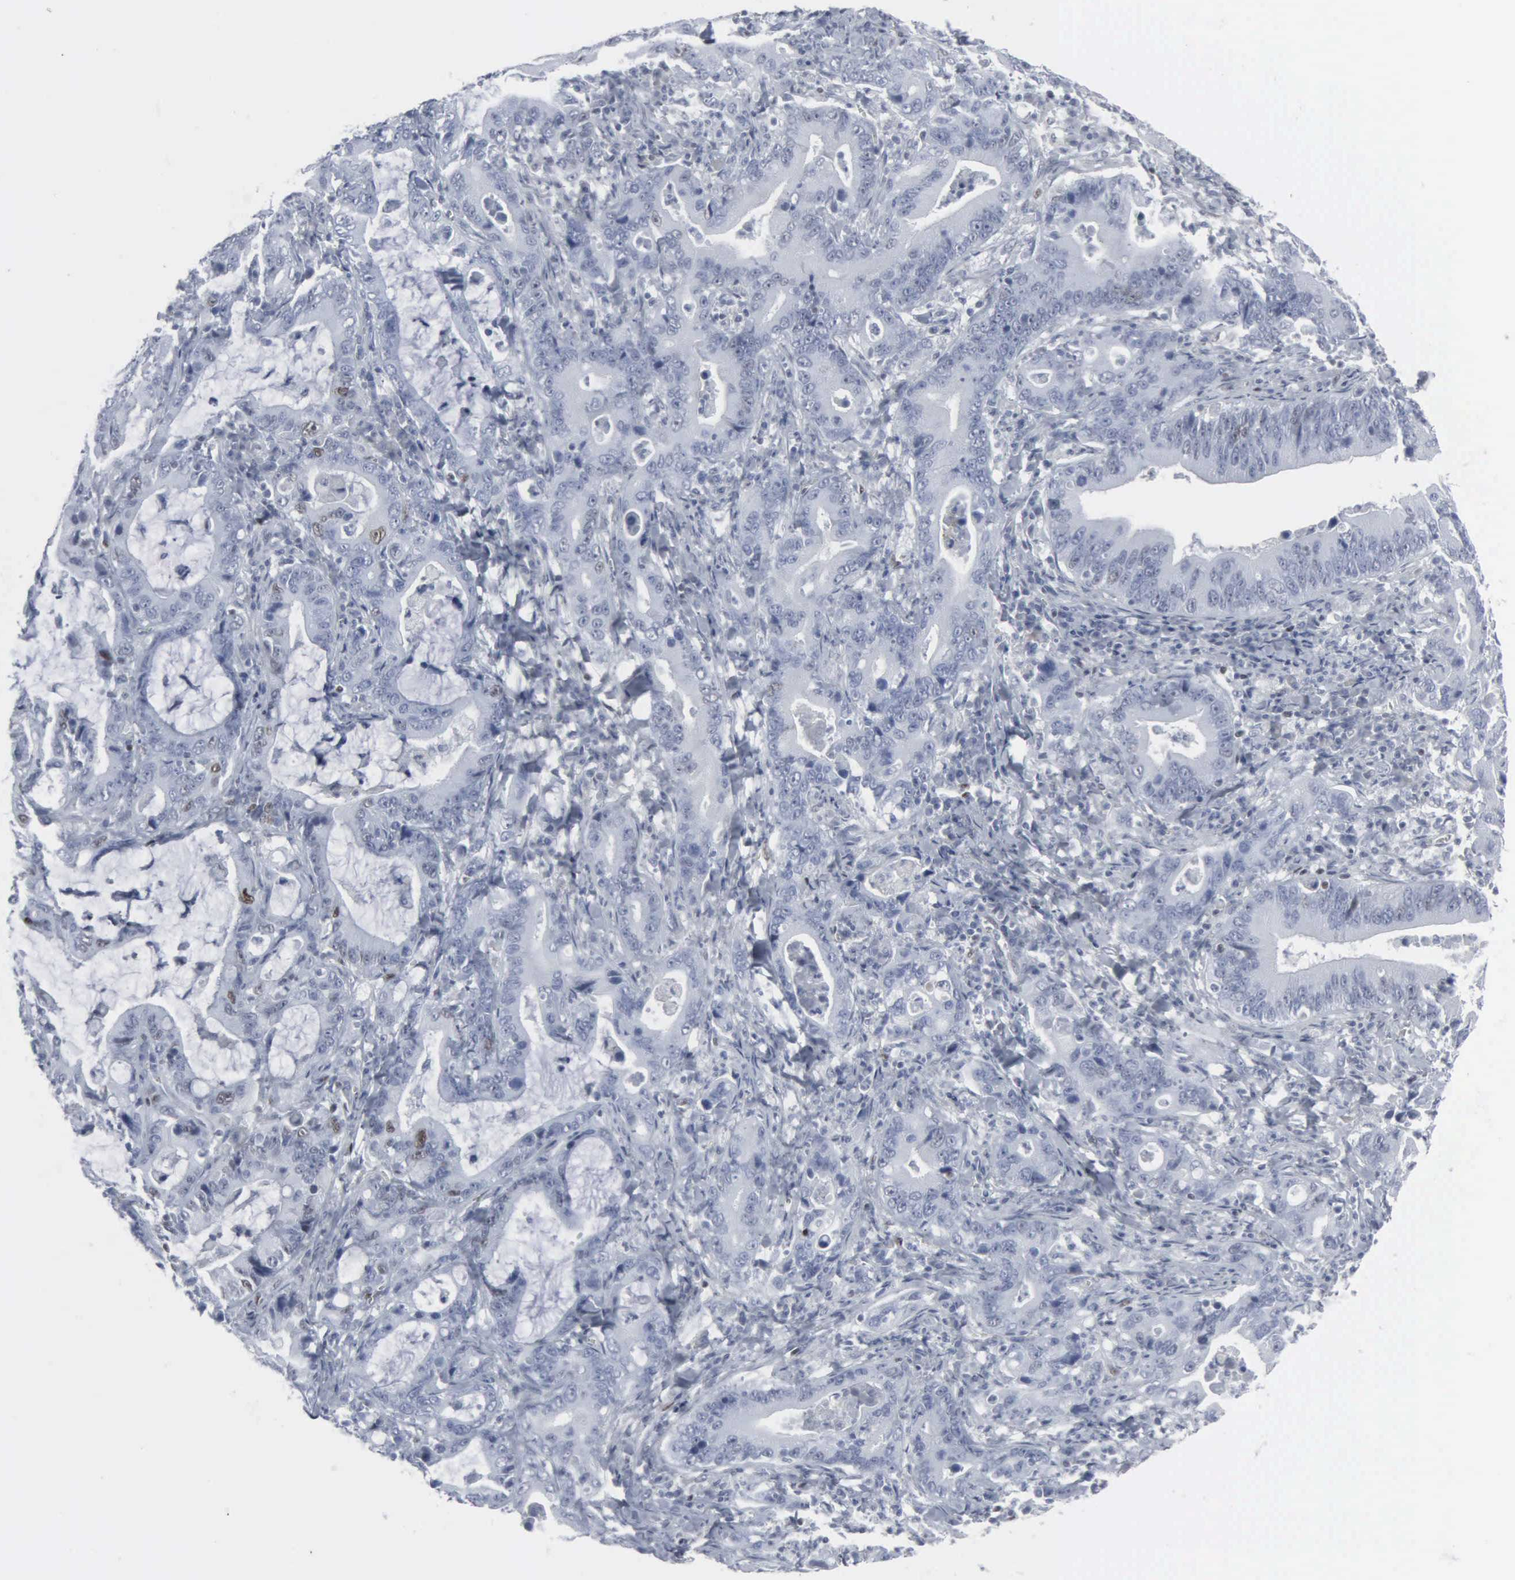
{"staining": {"intensity": "negative", "quantity": "none", "location": "none"}, "tissue": "stomach cancer", "cell_type": "Tumor cells", "image_type": "cancer", "snomed": [{"axis": "morphology", "description": "Adenocarcinoma, NOS"}, {"axis": "topography", "description": "Stomach, upper"}], "caption": "A high-resolution image shows IHC staining of stomach cancer, which shows no significant staining in tumor cells. (DAB IHC visualized using brightfield microscopy, high magnification).", "gene": "CCND3", "patient": {"sex": "male", "age": 63}}